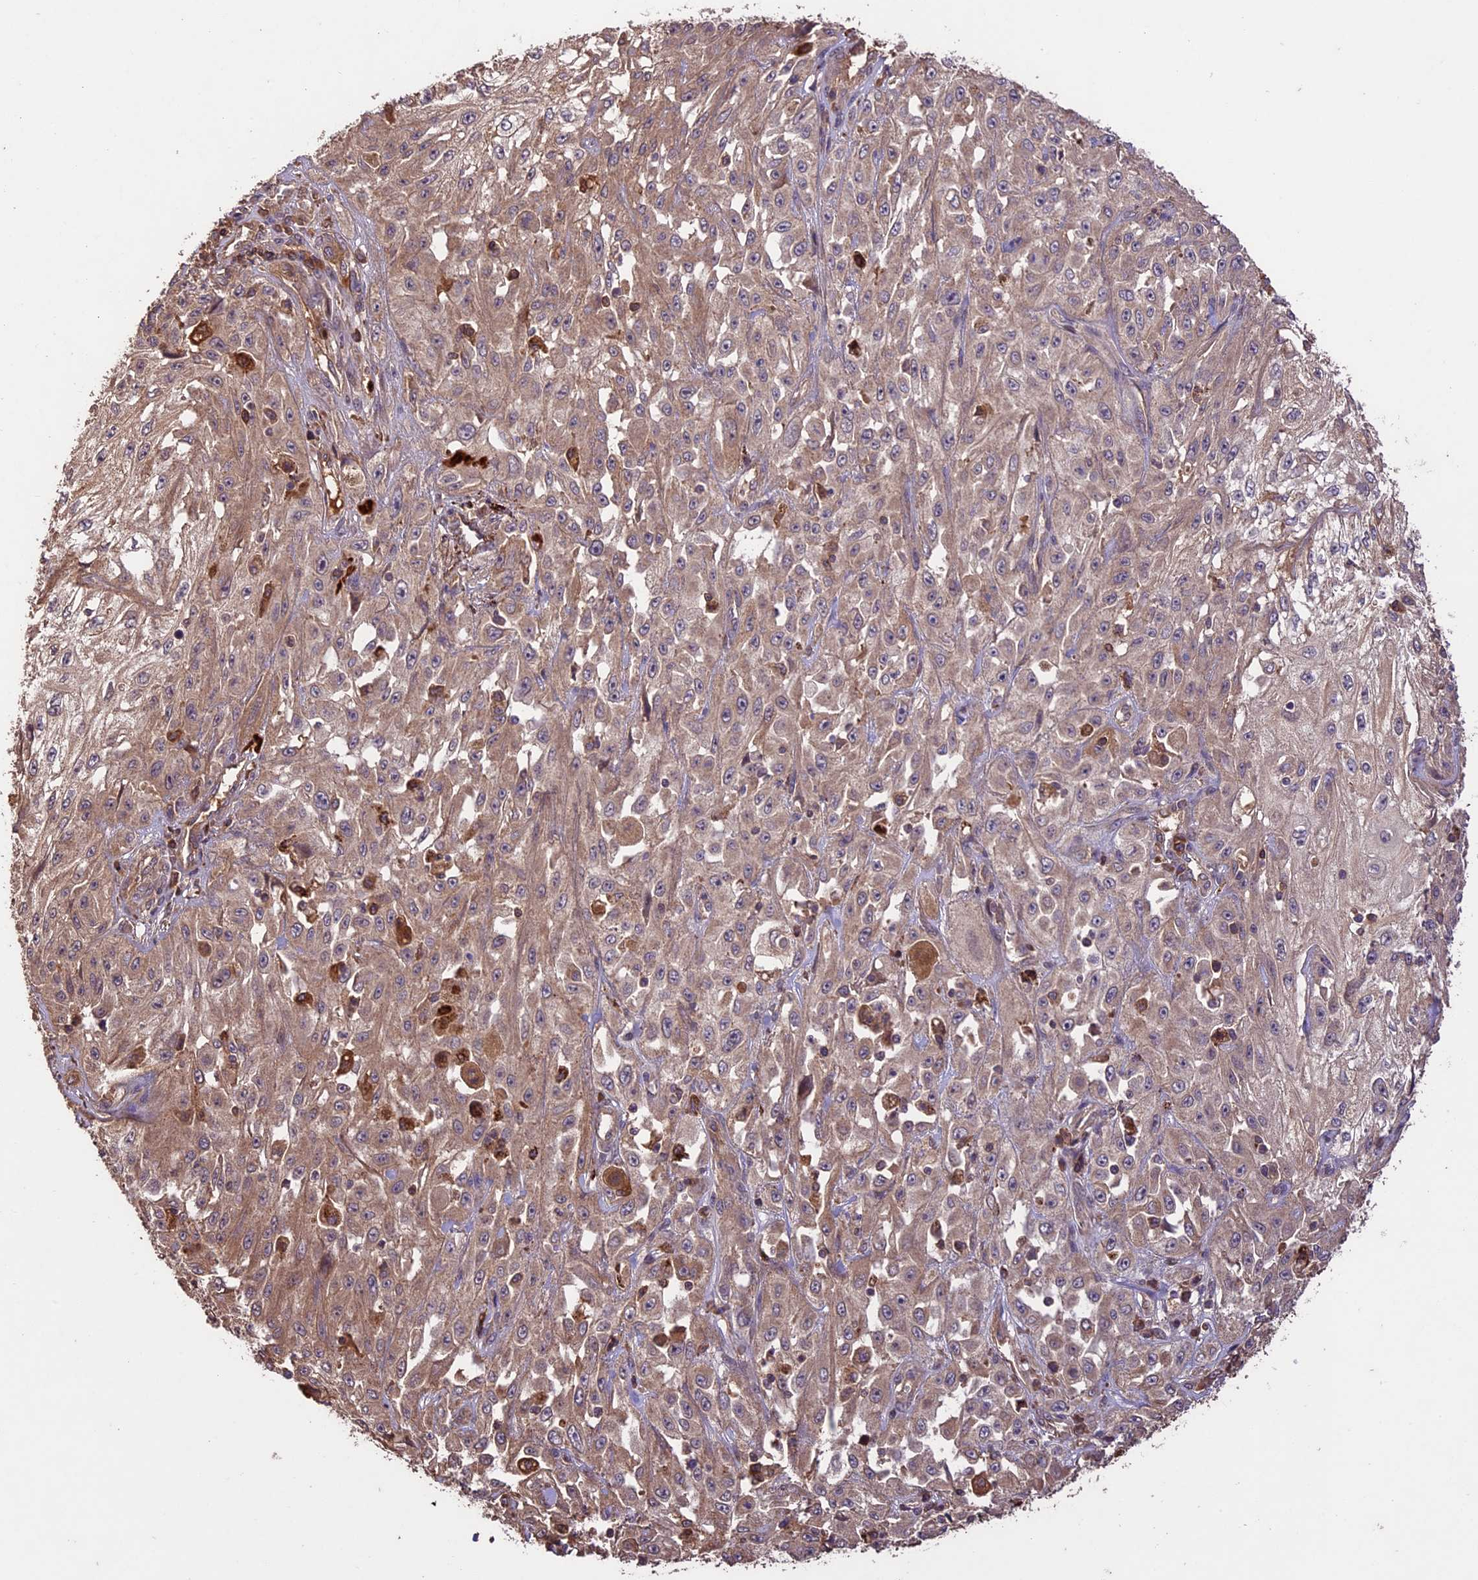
{"staining": {"intensity": "weak", "quantity": ">75%", "location": "cytoplasmic/membranous"}, "tissue": "skin cancer", "cell_type": "Tumor cells", "image_type": "cancer", "snomed": [{"axis": "morphology", "description": "Squamous cell carcinoma, NOS"}, {"axis": "morphology", "description": "Squamous cell carcinoma, metastatic, NOS"}, {"axis": "topography", "description": "Skin"}, {"axis": "topography", "description": "Lymph node"}], "caption": "Immunohistochemical staining of human skin metastatic squamous cell carcinoma displays weak cytoplasmic/membranous protein staining in about >75% of tumor cells. (brown staining indicates protein expression, while blue staining denotes nuclei).", "gene": "CRLF1", "patient": {"sex": "male", "age": 75}}